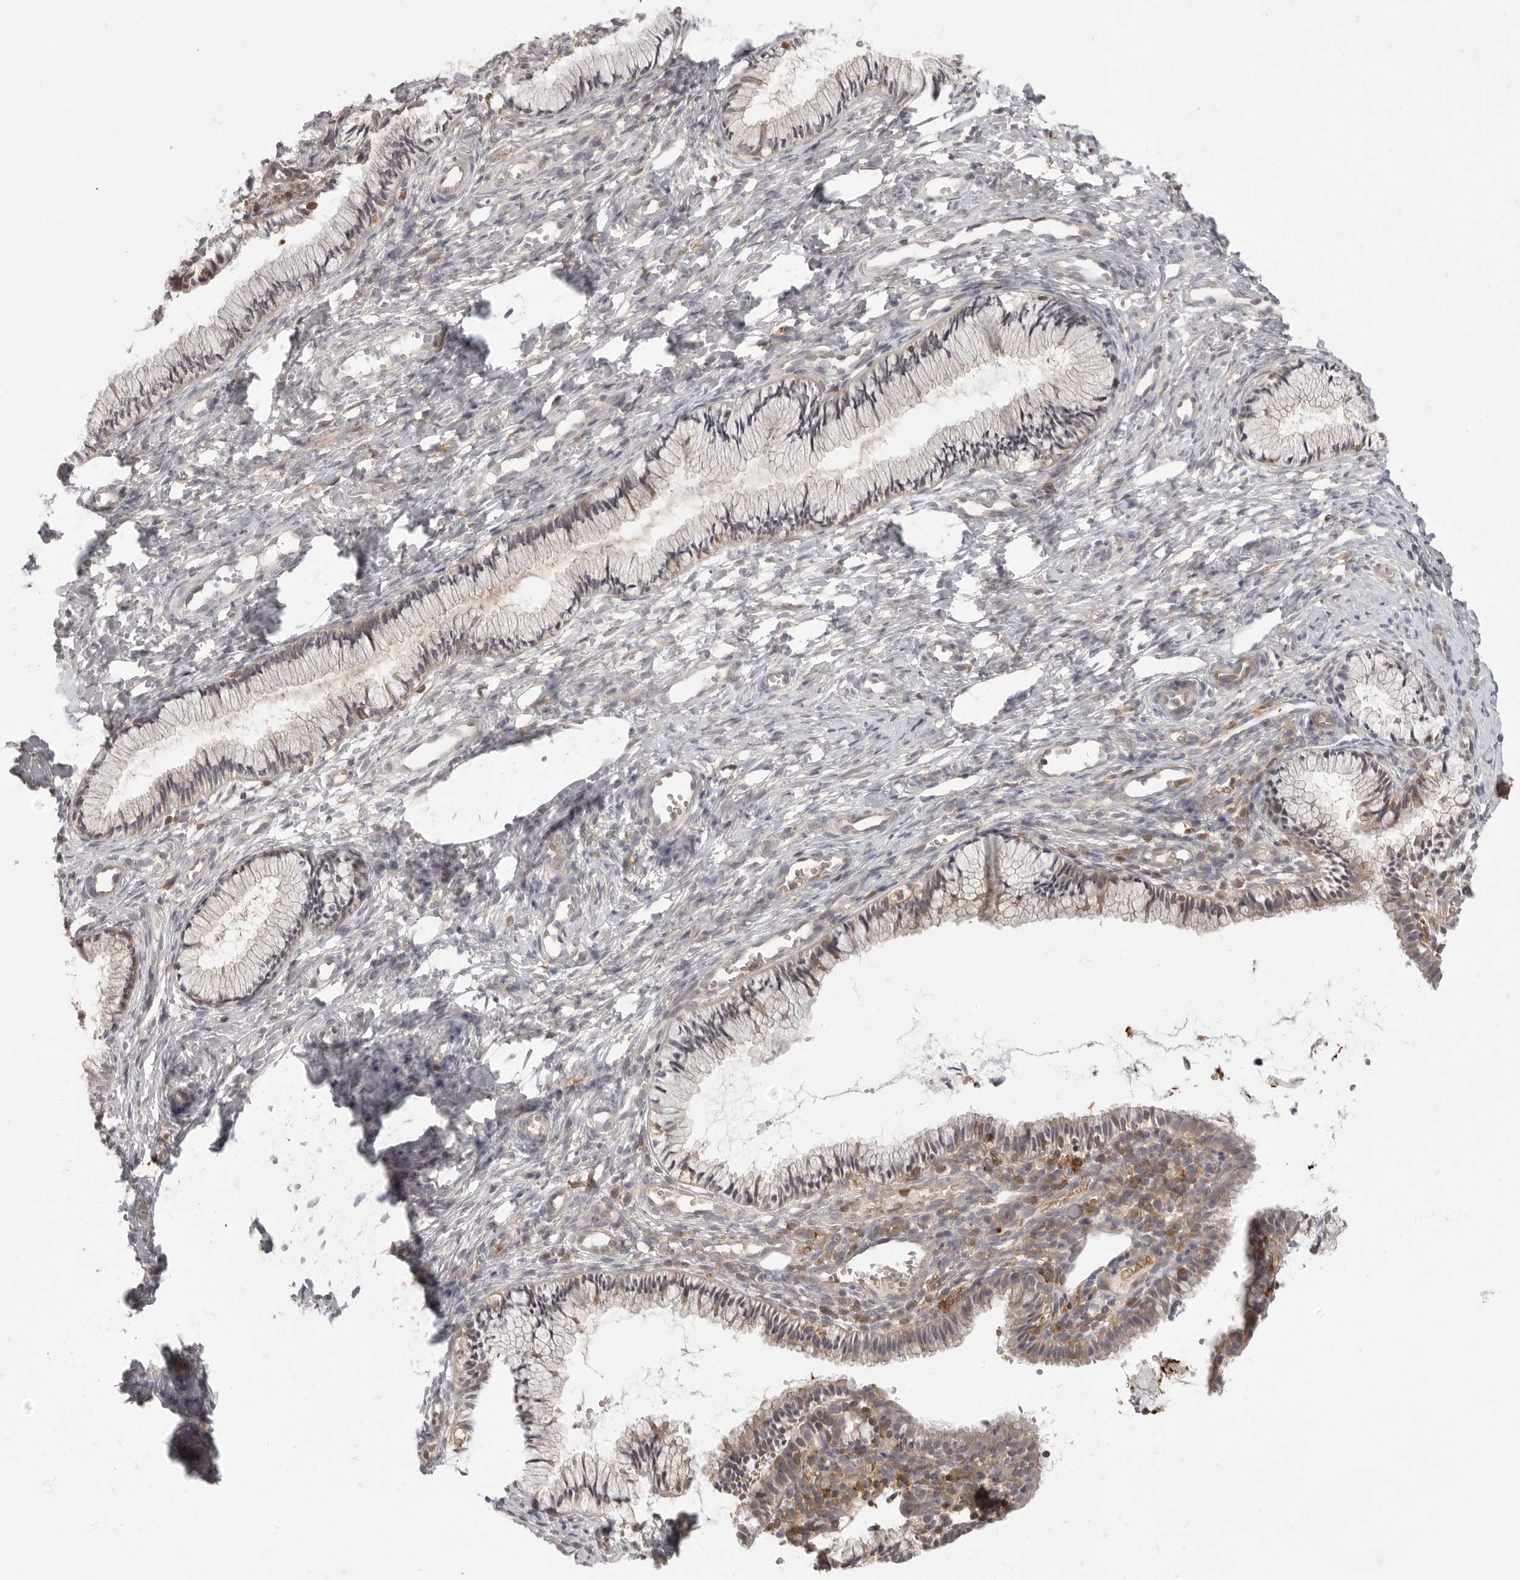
{"staining": {"intensity": "weak", "quantity": "25%-75%", "location": "cytoplasmic/membranous"}, "tissue": "cervix", "cell_type": "Glandular cells", "image_type": "normal", "snomed": [{"axis": "morphology", "description": "Normal tissue, NOS"}, {"axis": "topography", "description": "Cervix"}], "caption": "This photomicrograph exhibits immunohistochemistry (IHC) staining of normal cervix, with low weak cytoplasmic/membranous expression in approximately 25%-75% of glandular cells.", "gene": "DBNL", "patient": {"sex": "female", "age": 27}}